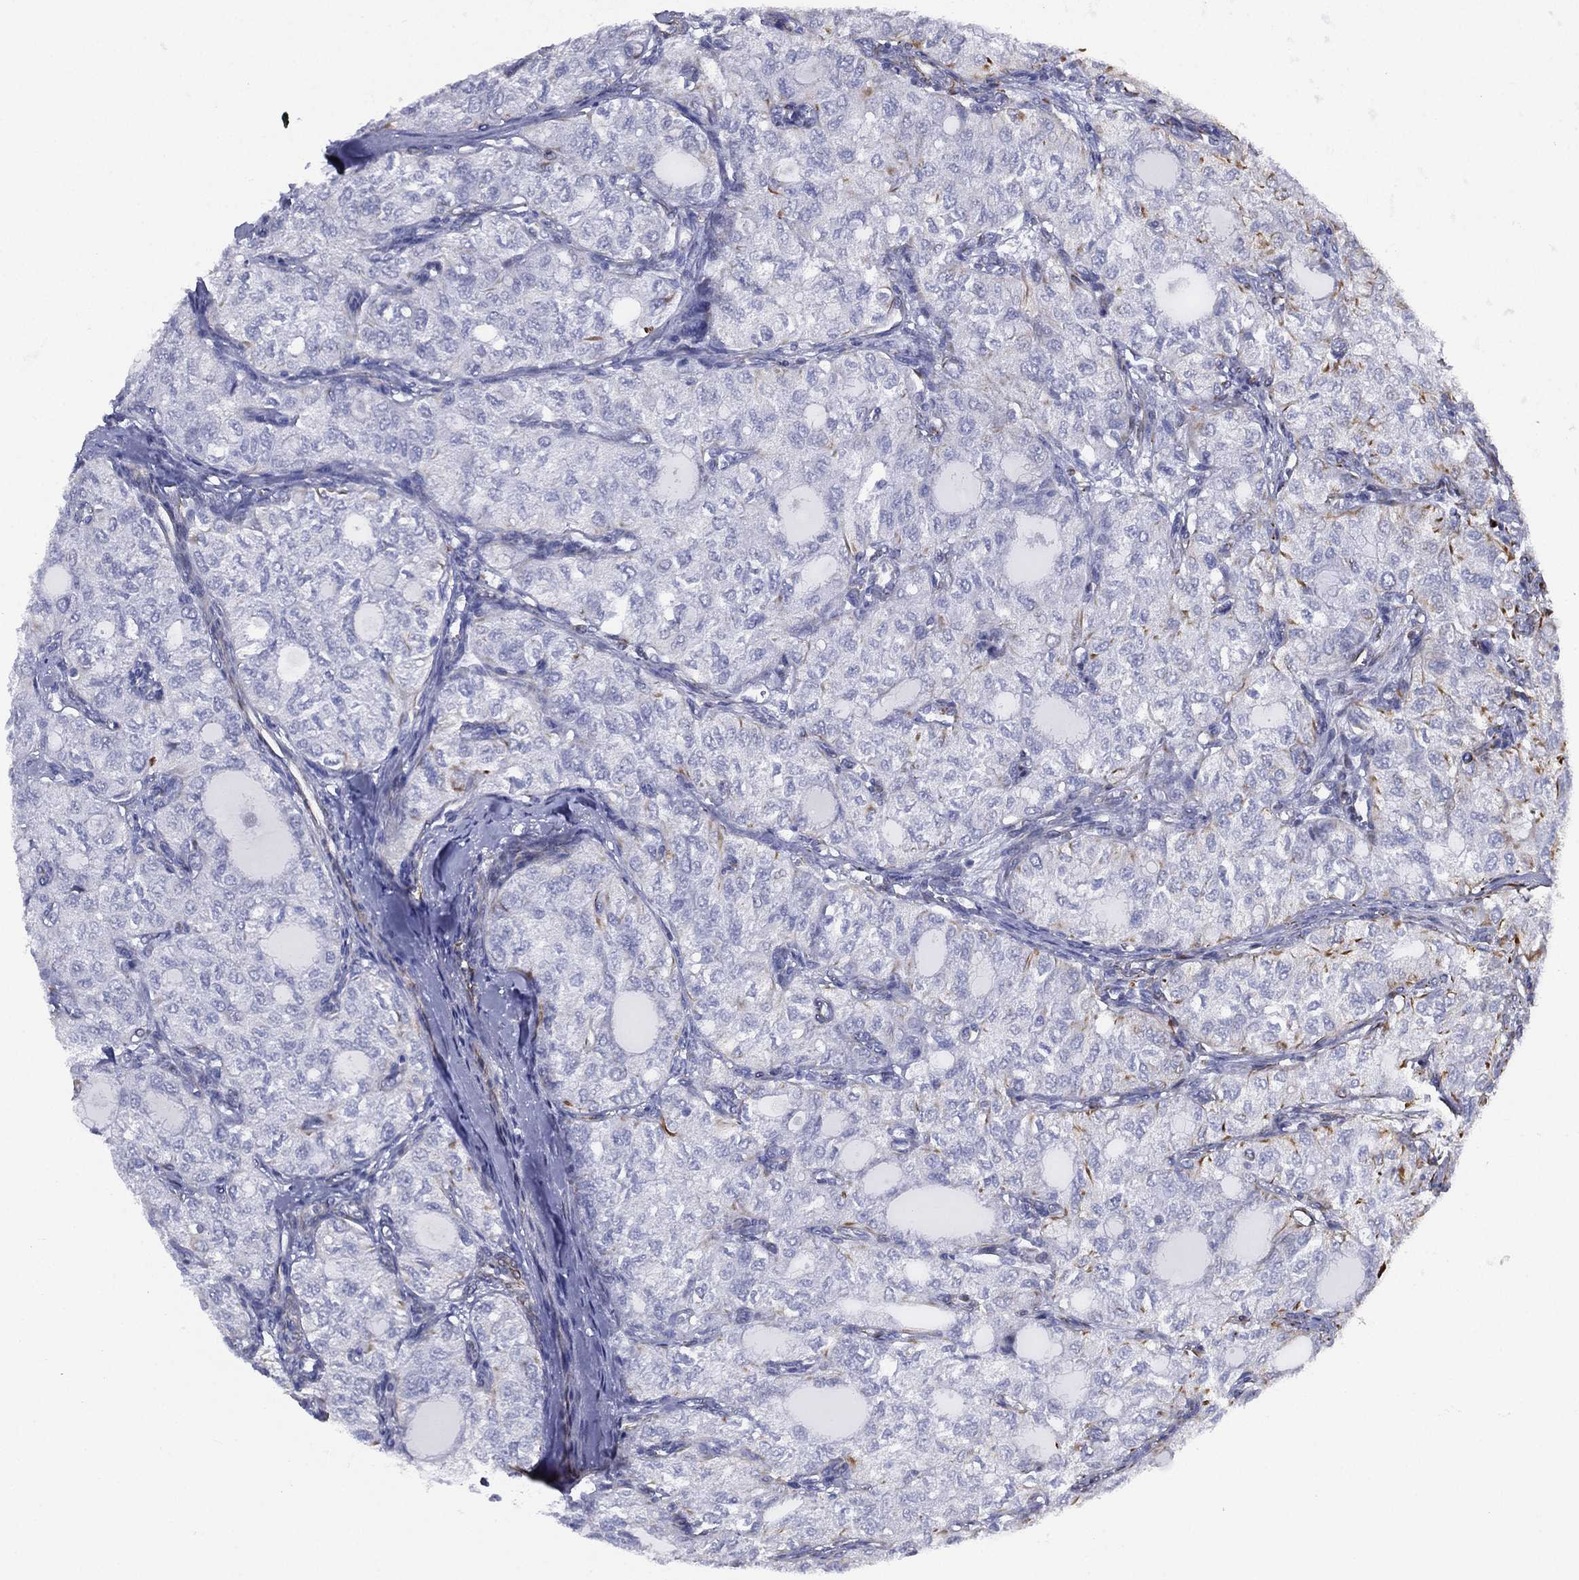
{"staining": {"intensity": "negative", "quantity": "none", "location": "none"}, "tissue": "thyroid cancer", "cell_type": "Tumor cells", "image_type": "cancer", "snomed": [{"axis": "morphology", "description": "Follicular adenoma carcinoma, NOS"}, {"axis": "topography", "description": "Thyroid gland"}], "caption": "Immunohistochemical staining of thyroid cancer (follicular adenoma carcinoma) shows no significant staining in tumor cells. (DAB (3,3'-diaminobenzidine) immunohistochemistry (IHC) with hematoxylin counter stain).", "gene": "MAS1", "patient": {"sex": "male", "age": 75}}